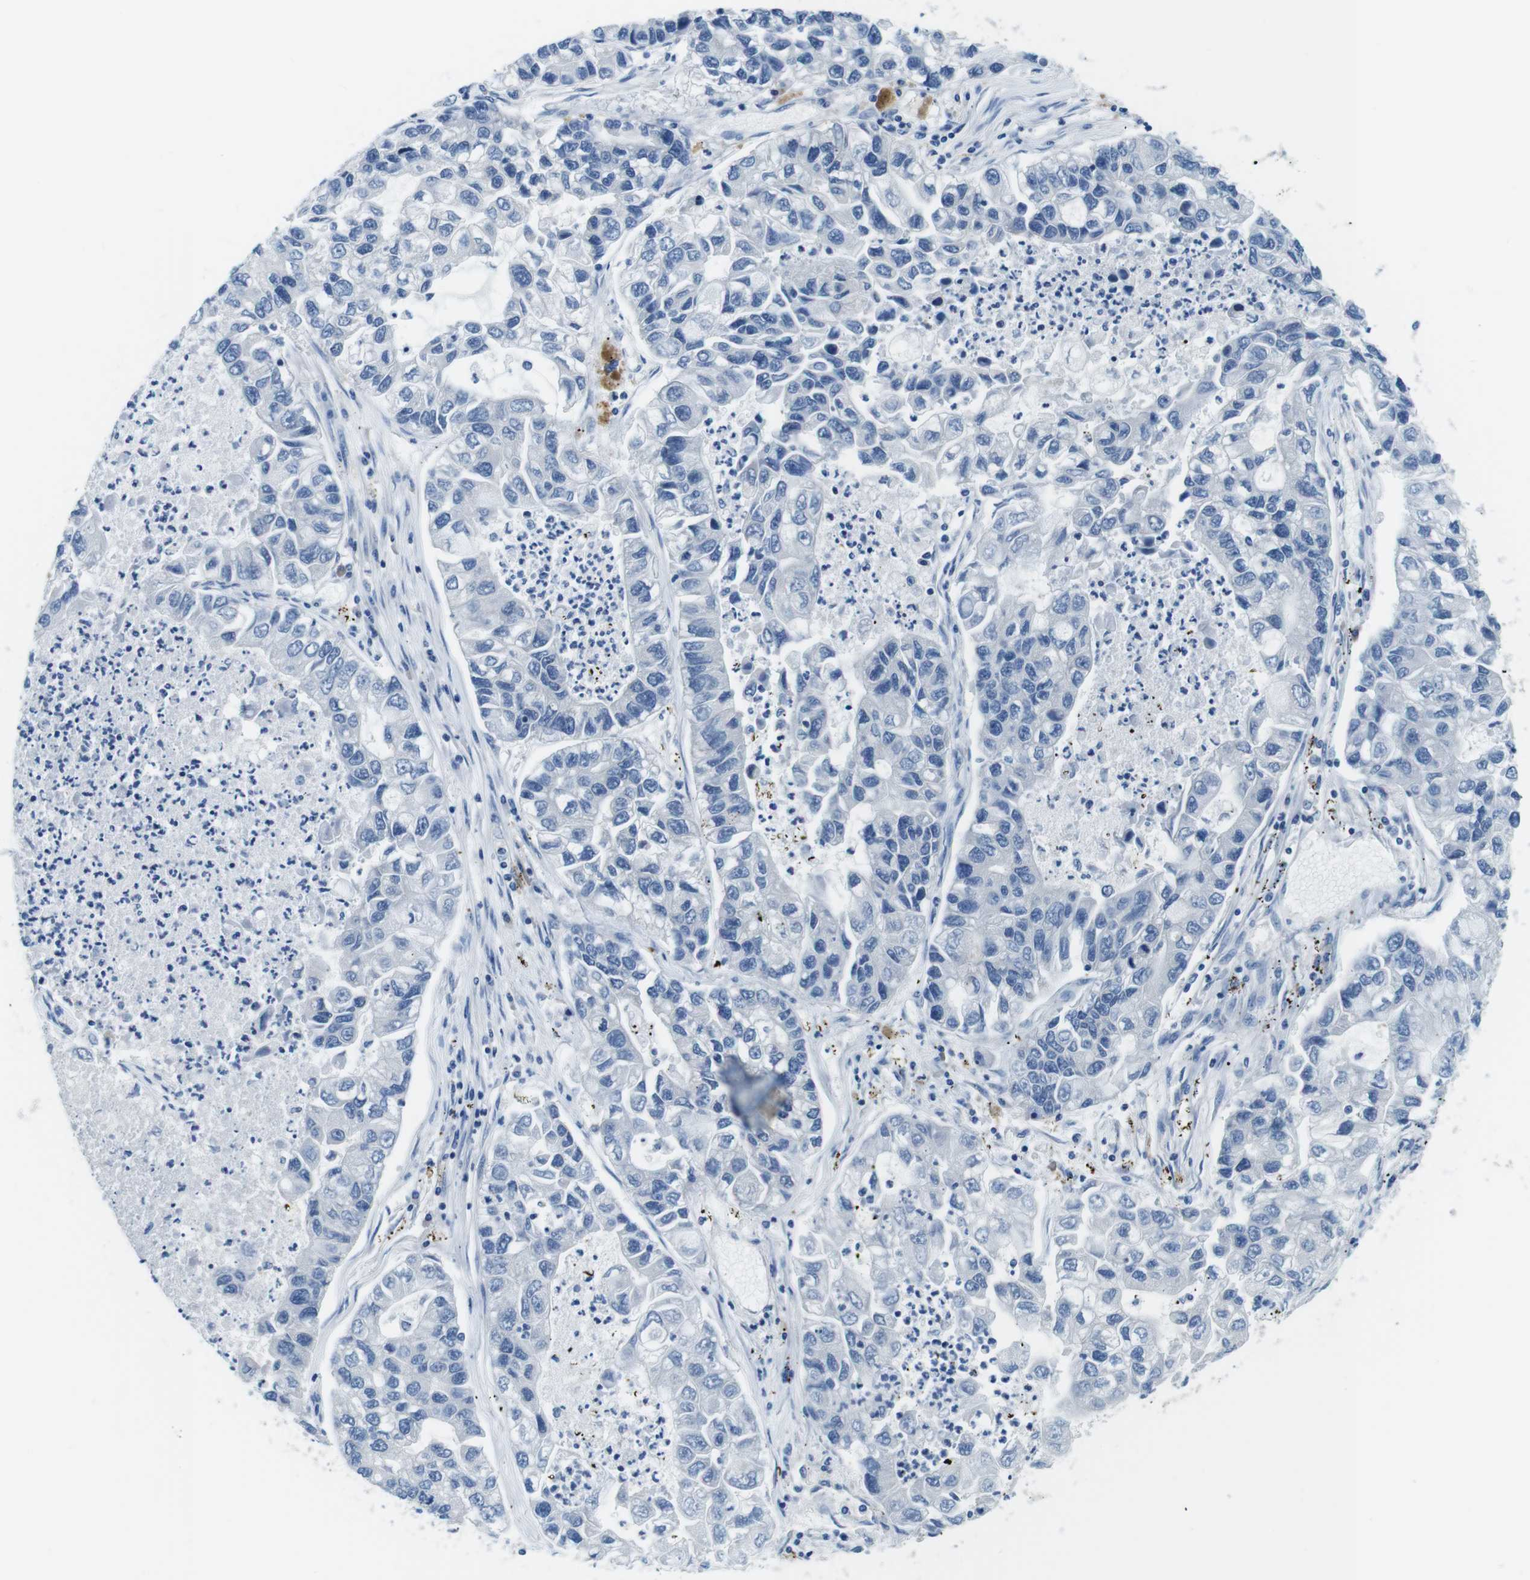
{"staining": {"intensity": "negative", "quantity": "none", "location": "none"}, "tissue": "lung cancer", "cell_type": "Tumor cells", "image_type": "cancer", "snomed": [{"axis": "morphology", "description": "Adenocarcinoma, NOS"}, {"axis": "topography", "description": "Lung"}], "caption": "Tumor cells show no significant protein positivity in adenocarcinoma (lung).", "gene": "DENND4C", "patient": {"sex": "female", "age": 51}}